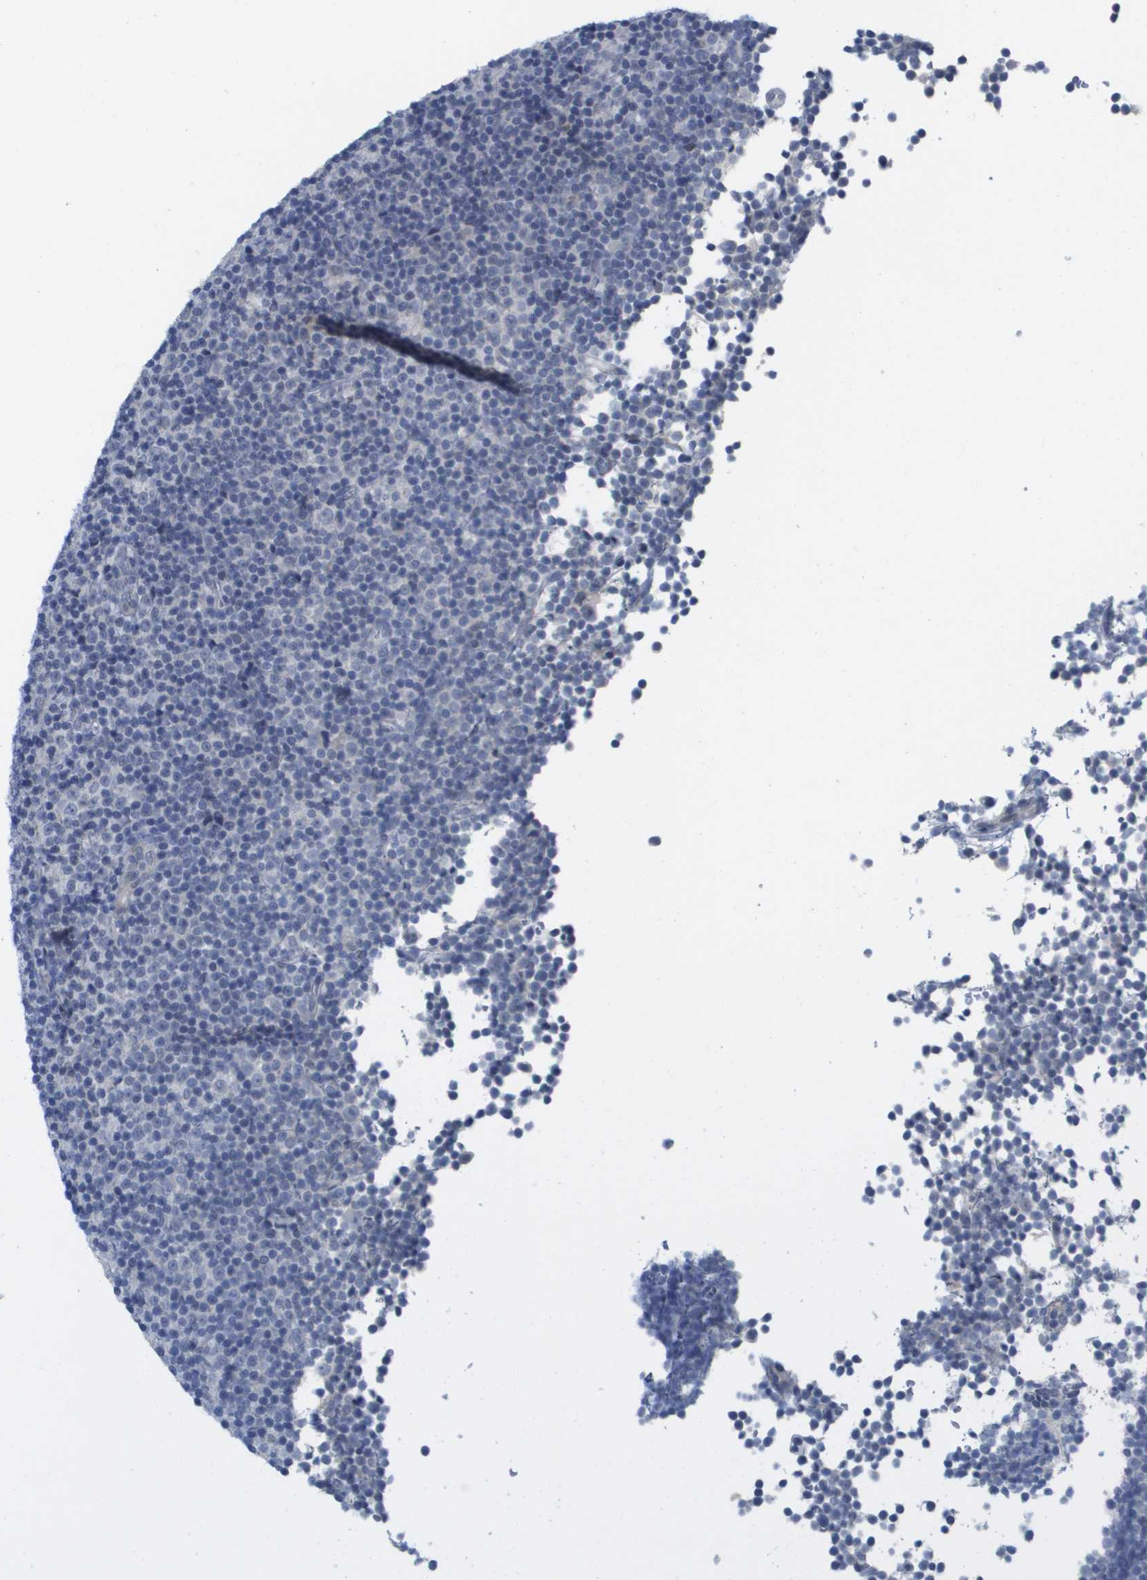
{"staining": {"intensity": "negative", "quantity": "none", "location": "none"}, "tissue": "lymphoma", "cell_type": "Tumor cells", "image_type": "cancer", "snomed": [{"axis": "morphology", "description": "Malignant lymphoma, non-Hodgkin's type, Low grade"}, {"axis": "topography", "description": "Lymph node"}], "caption": "IHC of low-grade malignant lymphoma, non-Hodgkin's type reveals no expression in tumor cells. (Stains: DAB (3,3'-diaminobenzidine) immunohistochemistry with hematoxylin counter stain, Microscopy: brightfield microscopy at high magnification).", "gene": "PDE4A", "patient": {"sex": "female", "age": 67}}